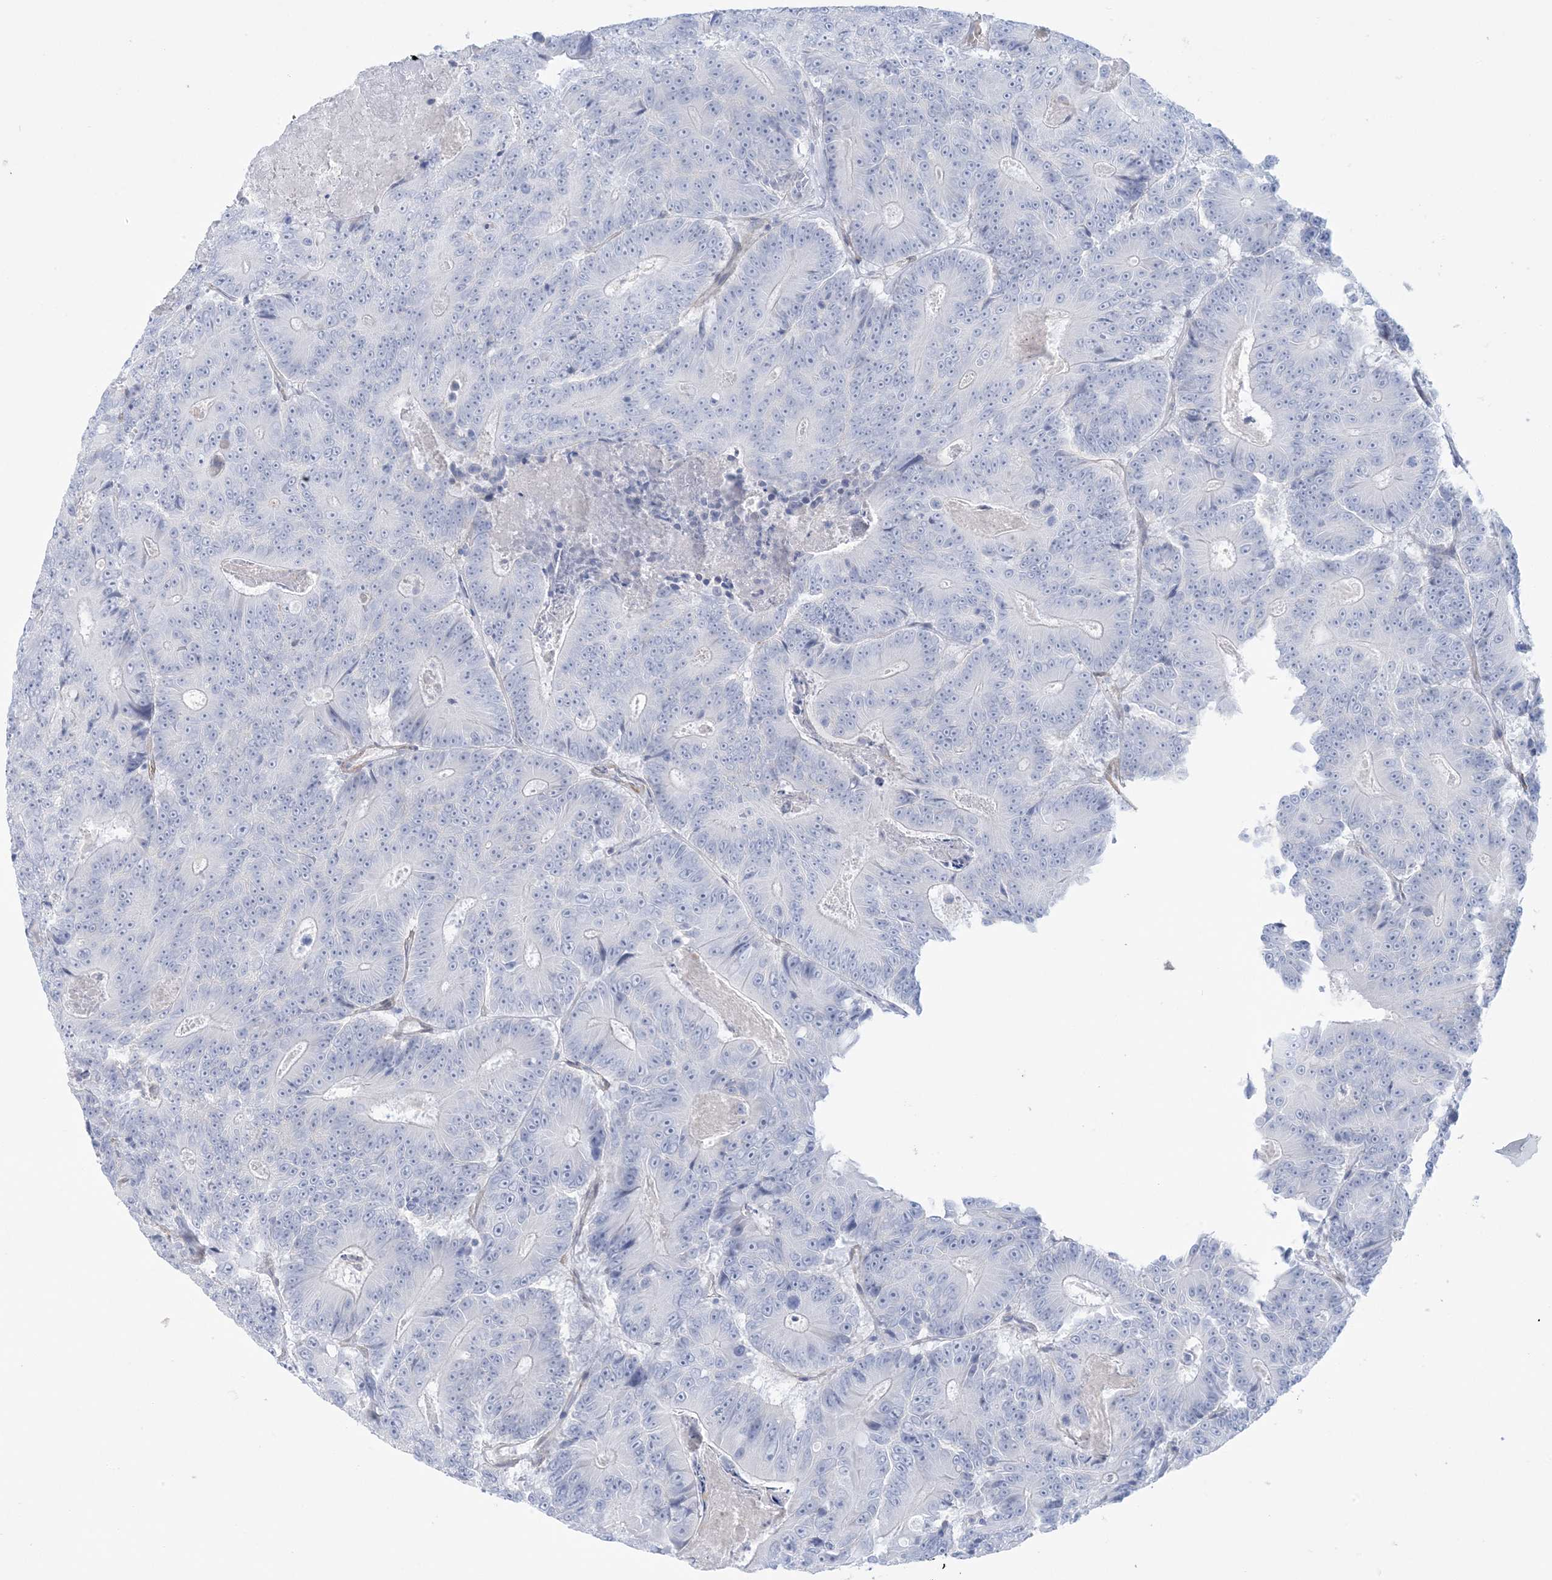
{"staining": {"intensity": "negative", "quantity": "none", "location": "none"}, "tissue": "colorectal cancer", "cell_type": "Tumor cells", "image_type": "cancer", "snomed": [{"axis": "morphology", "description": "Adenocarcinoma, NOS"}, {"axis": "topography", "description": "Colon"}], "caption": "This is an immunohistochemistry micrograph of colorectal cancer. There is no expression in tumor cells.", "gene": "AGXT", "patient": {"sex": "male", "age": 83}}